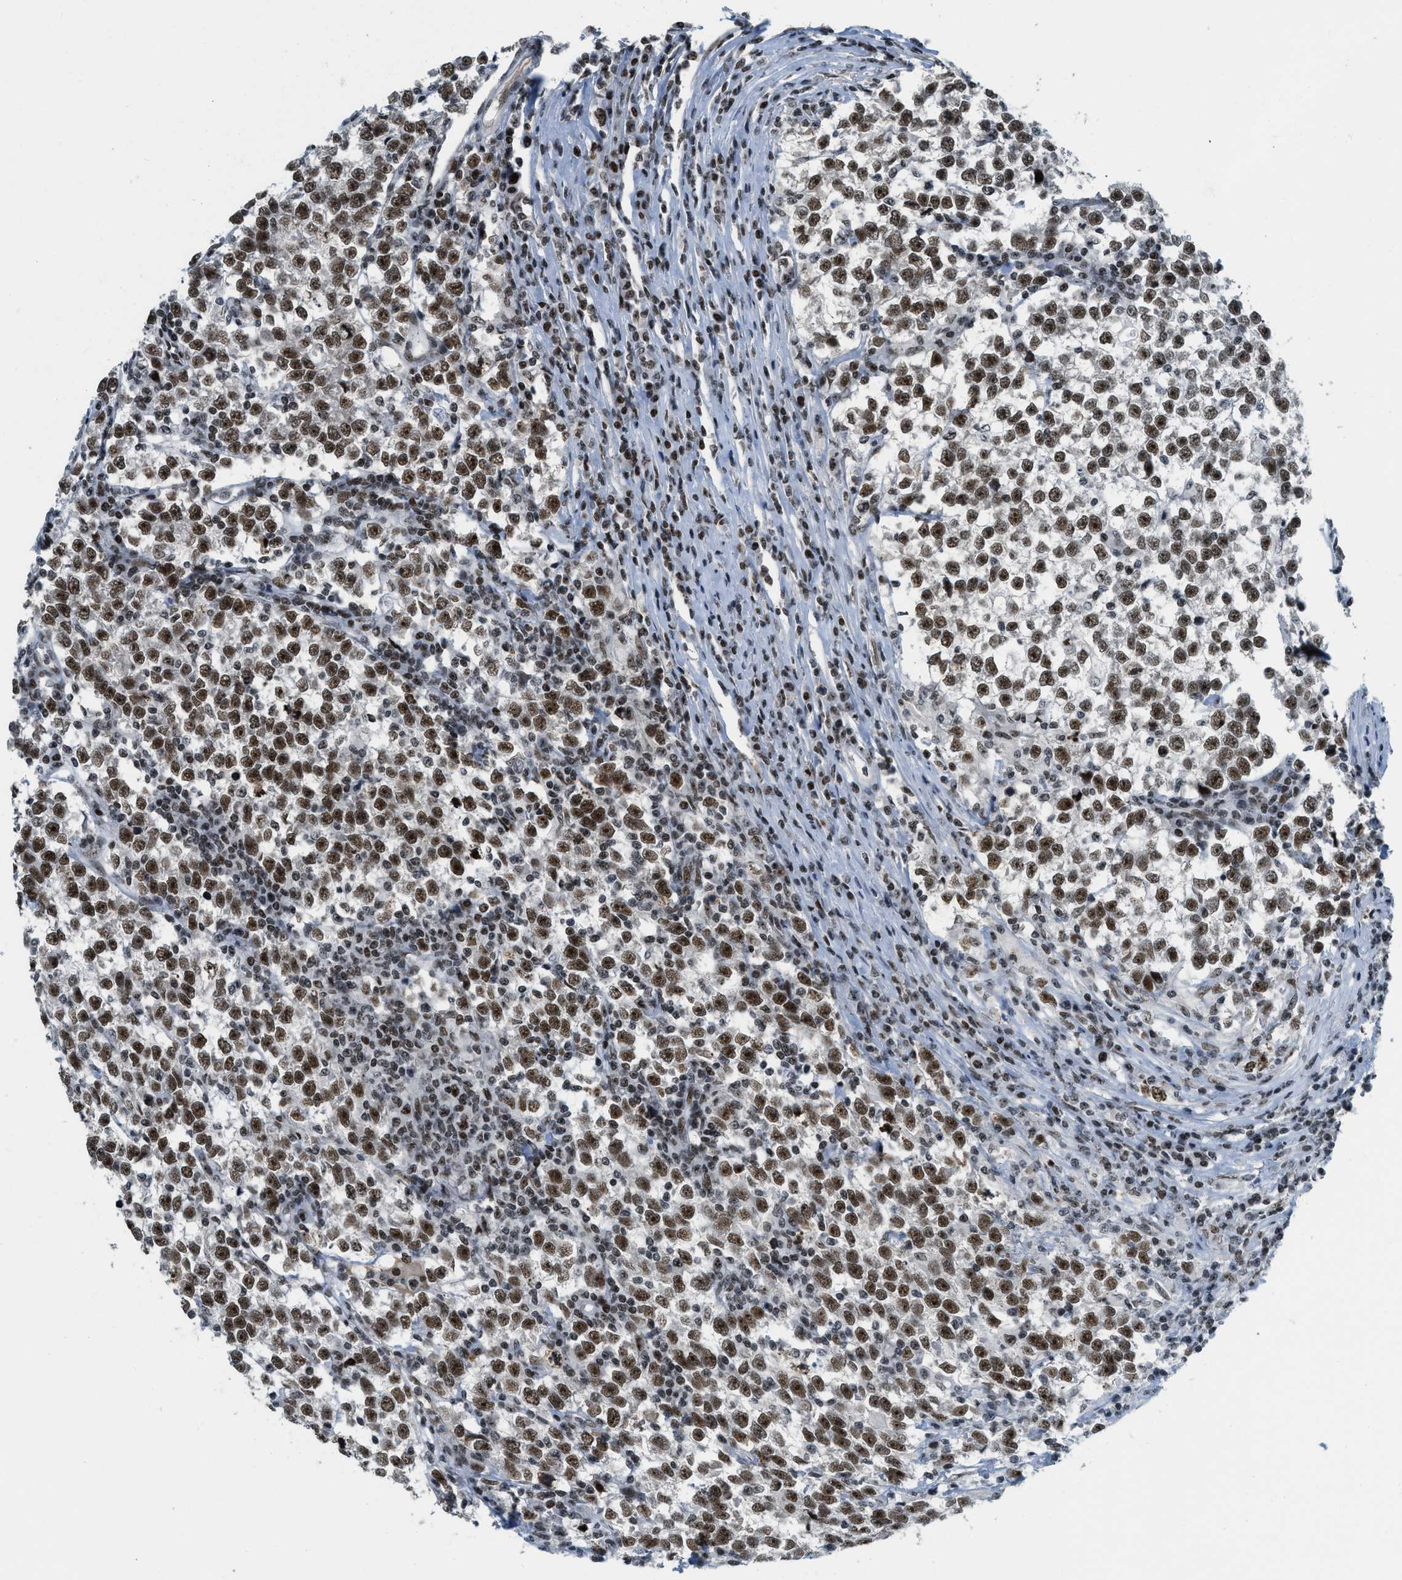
{"staining": {"intensity": "strong", "quantity": ">75%", "location": "nuclear"}, "tissue": "testis cancer", "cell_type": "Tumor cells", "image_type": "cancer", "snomed": [{"axis": "morphology", "description": "Normal tissue, NOS"}, {"axis": "morphology", "description": "Seminoma, NOS"}, {"axis": "topography", "description": "Testis"}], "caption": "Strong nuclear expression for a protein is identified in approximately >75% of tumor cells of testis cancer (seminoma) using immunohistochemistry.", "gene": "URB1", "patient": {"sex": "male", "age": 43}}